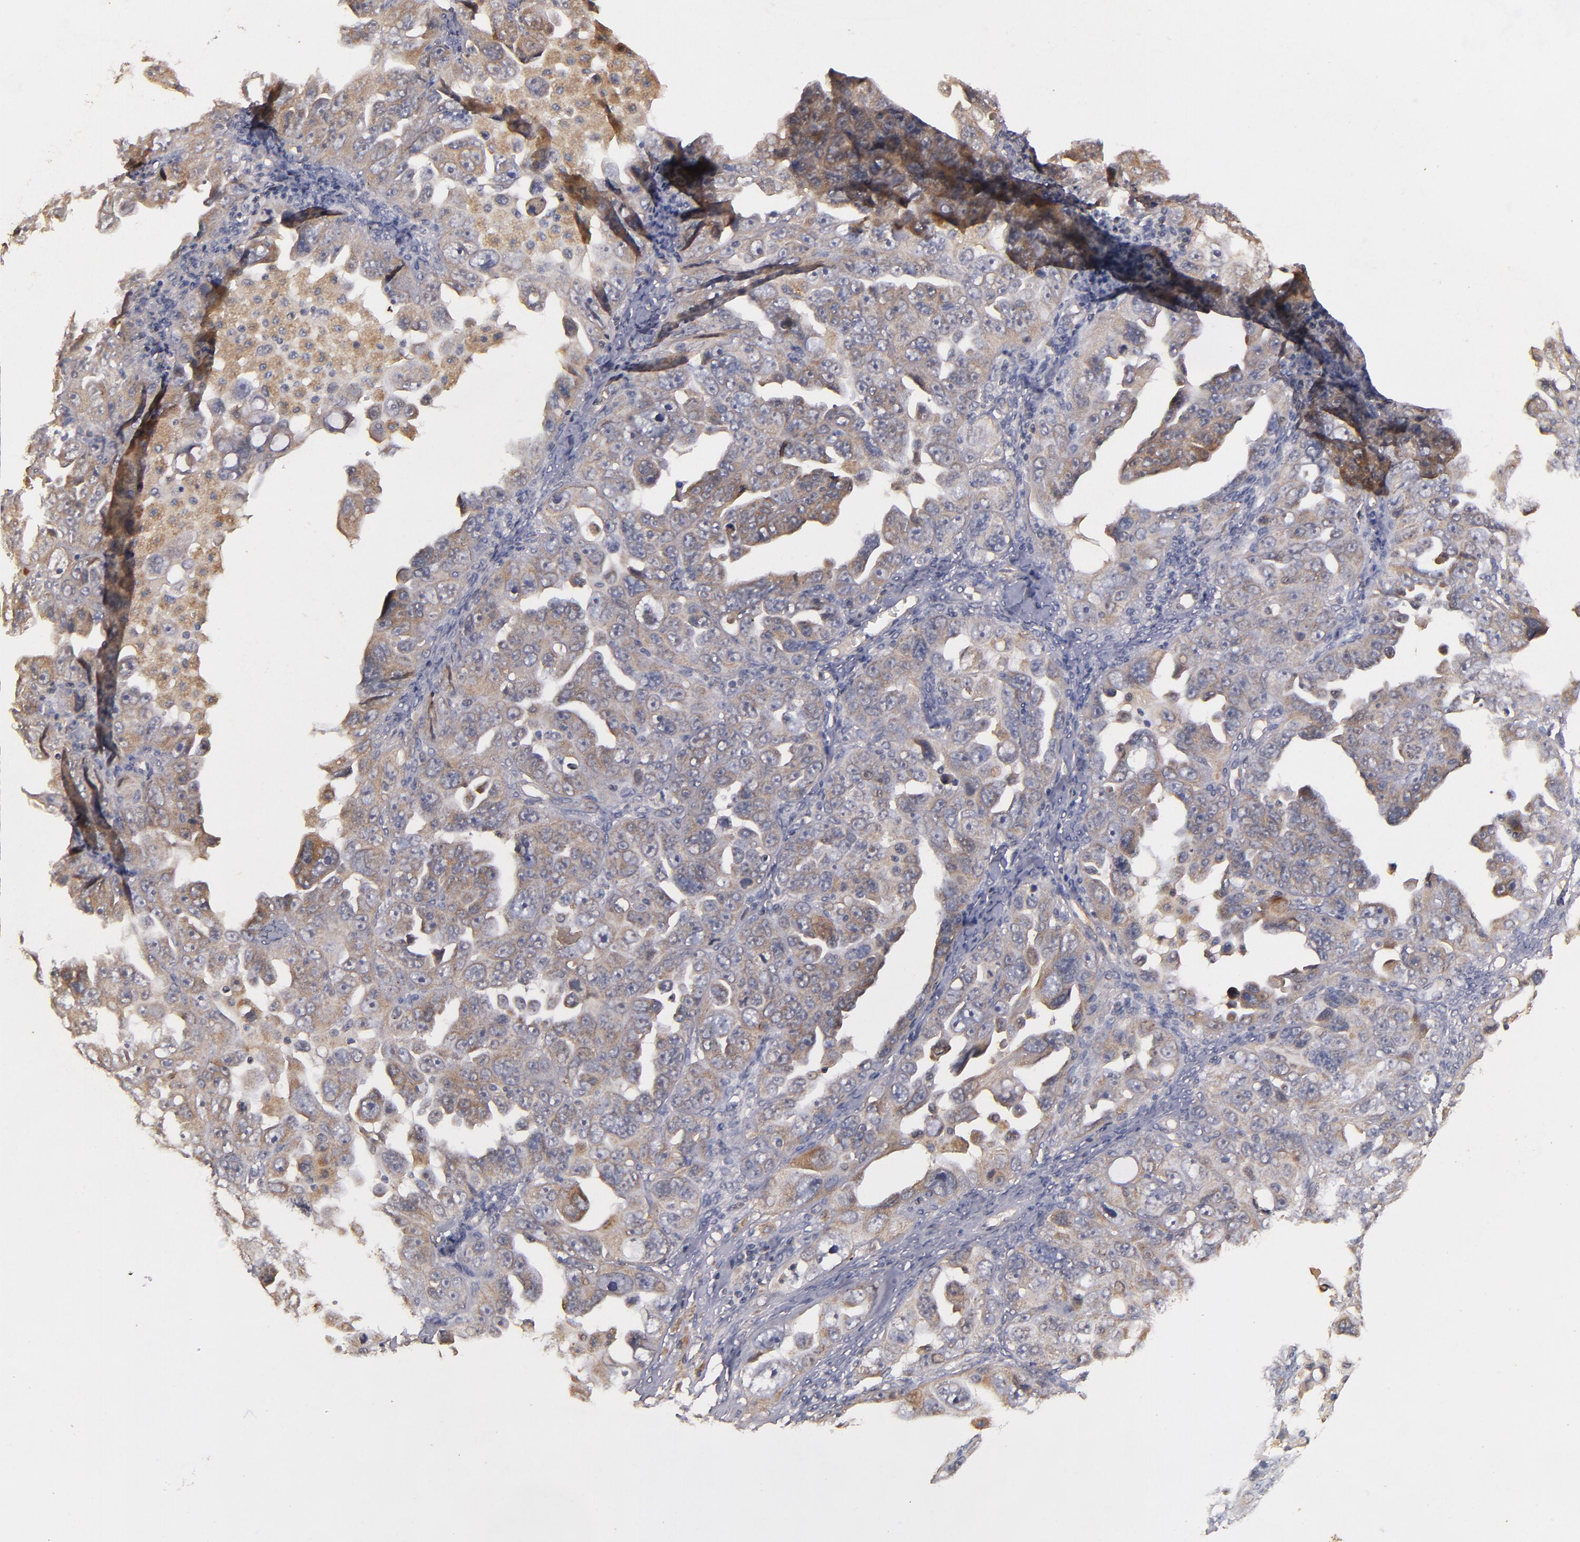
{"staining": {"intensity": "weak", "quantity": ">75%", "location": "cytoplasmic/membranous"}, "tissue": "ovarian cancer", "cell_type": "Tumor cells", "image_type": "cancer", "snomed": [{"axis": "morphology", "description": "Cystadenocarcinoma, serous, NOS"}, {"axis": "topography", "description": "Ovary"}], "caption": "An IHC micrograph of neoplastic tissue is shown. Protein staining in brown labels weak cytoplasmic/membranous positivity in ovarian serous cystadenocarcinoma within tumor cells.", "gene": "TXNDC16", "patient": {"sex": "female", "age": 66}}